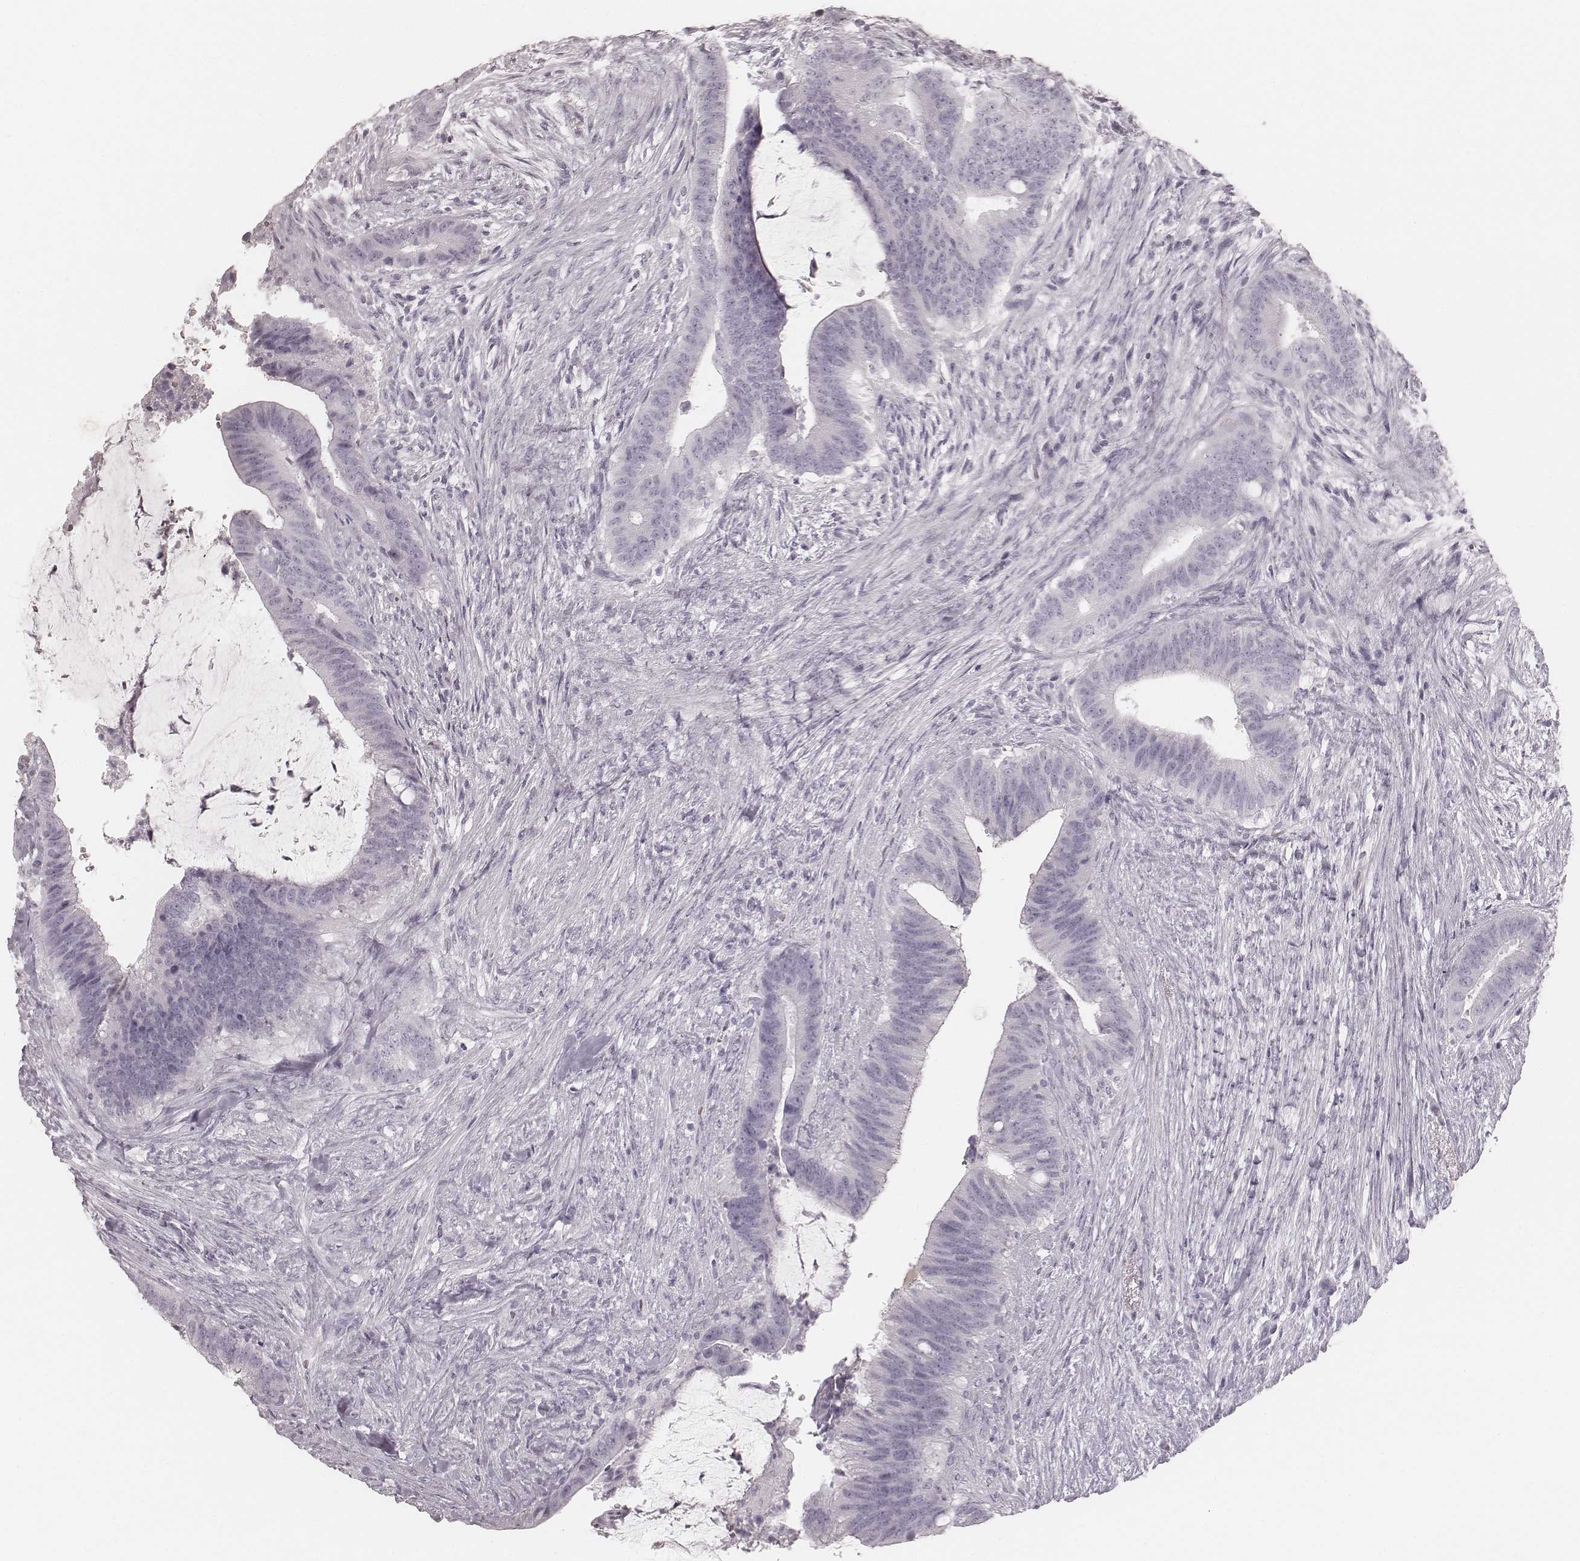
{"staining": {"intensity": "negative", "quantity": "none", "location": "none"}, "tissue": "colorectal cancer", "cell_type": "Tumor cells", "image_type": "cancer", "snomed": [{"axis": "morphology", "description": "Adenocarcinoma, NOS"}, {"axis": "topography", "description": "Colon"}], "caption": "Tumor cells show no significant staining in colorectal cancer. (Brightfield microscopy of DAB (3,3'-diaminobenzidine) immunohistochemistry (IHC) at high magnification).", "gene": "KRT34", "patient": {"sex": "female", "age": 43}}